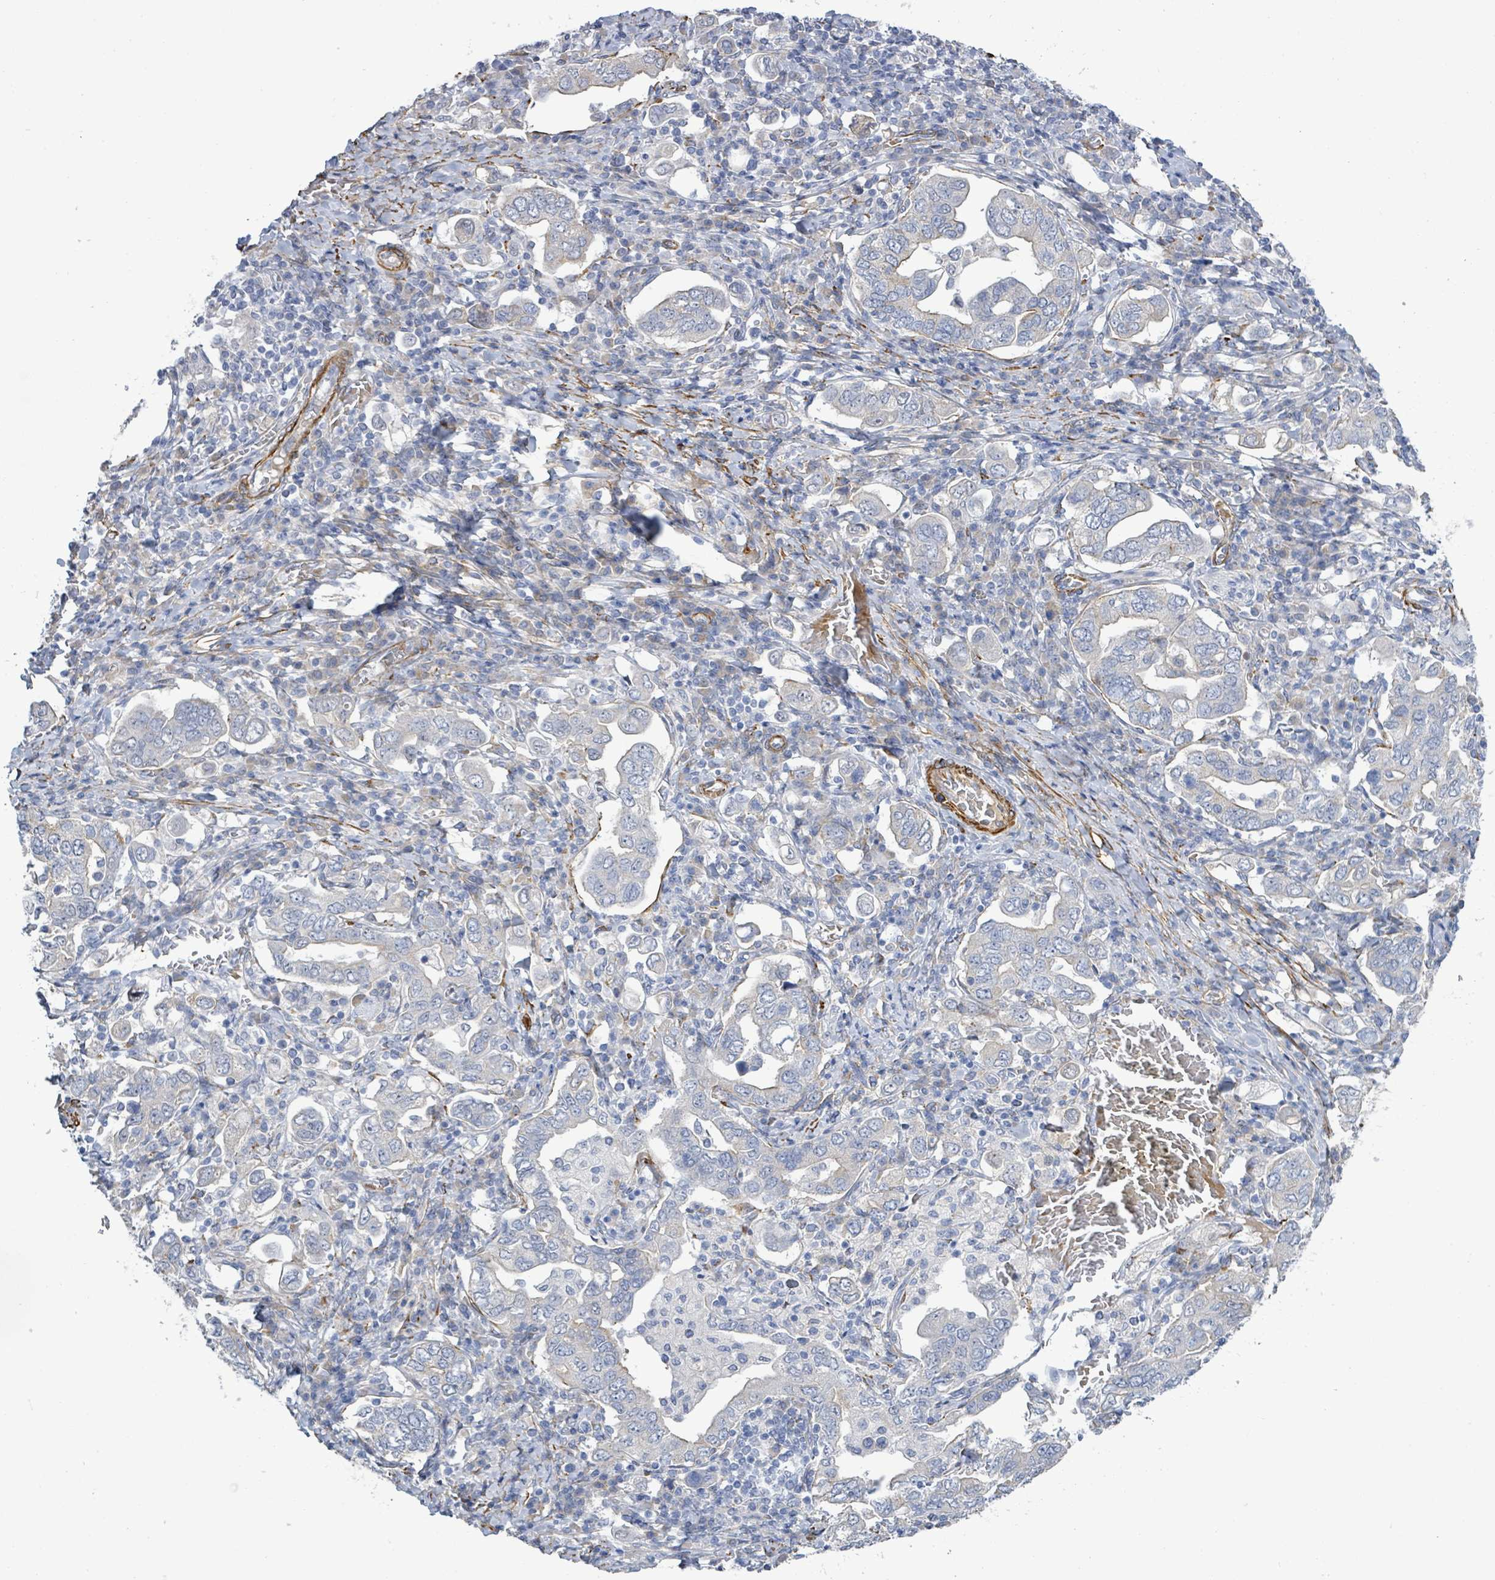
{"staining": {"intensity": "negative", "quantity": "none", "location": "none"}, "tissue": "stomach cancer", "cell_type": "Tumor cells", "image_type": "cancer", "snomed": [{"axis": "morphology", "description": "Adenocarcinoma, NOS"}, {"axis": "topography", "description": "Stomach, upper"}, {"axis": "topography", "description": "Stomach"}], "caption": "This micrograph is of stomach adenocarcinoma stained with immunohistochemistry to label a protein in brown with the nuclei are counter-stained blue. There is no positivity in tumor cells. (DAB (3,3'-diaminobenzidine) IHC, high magnification).", "gene": "DMRTC1B", "patient": {"sex": "male", "age": 62}}